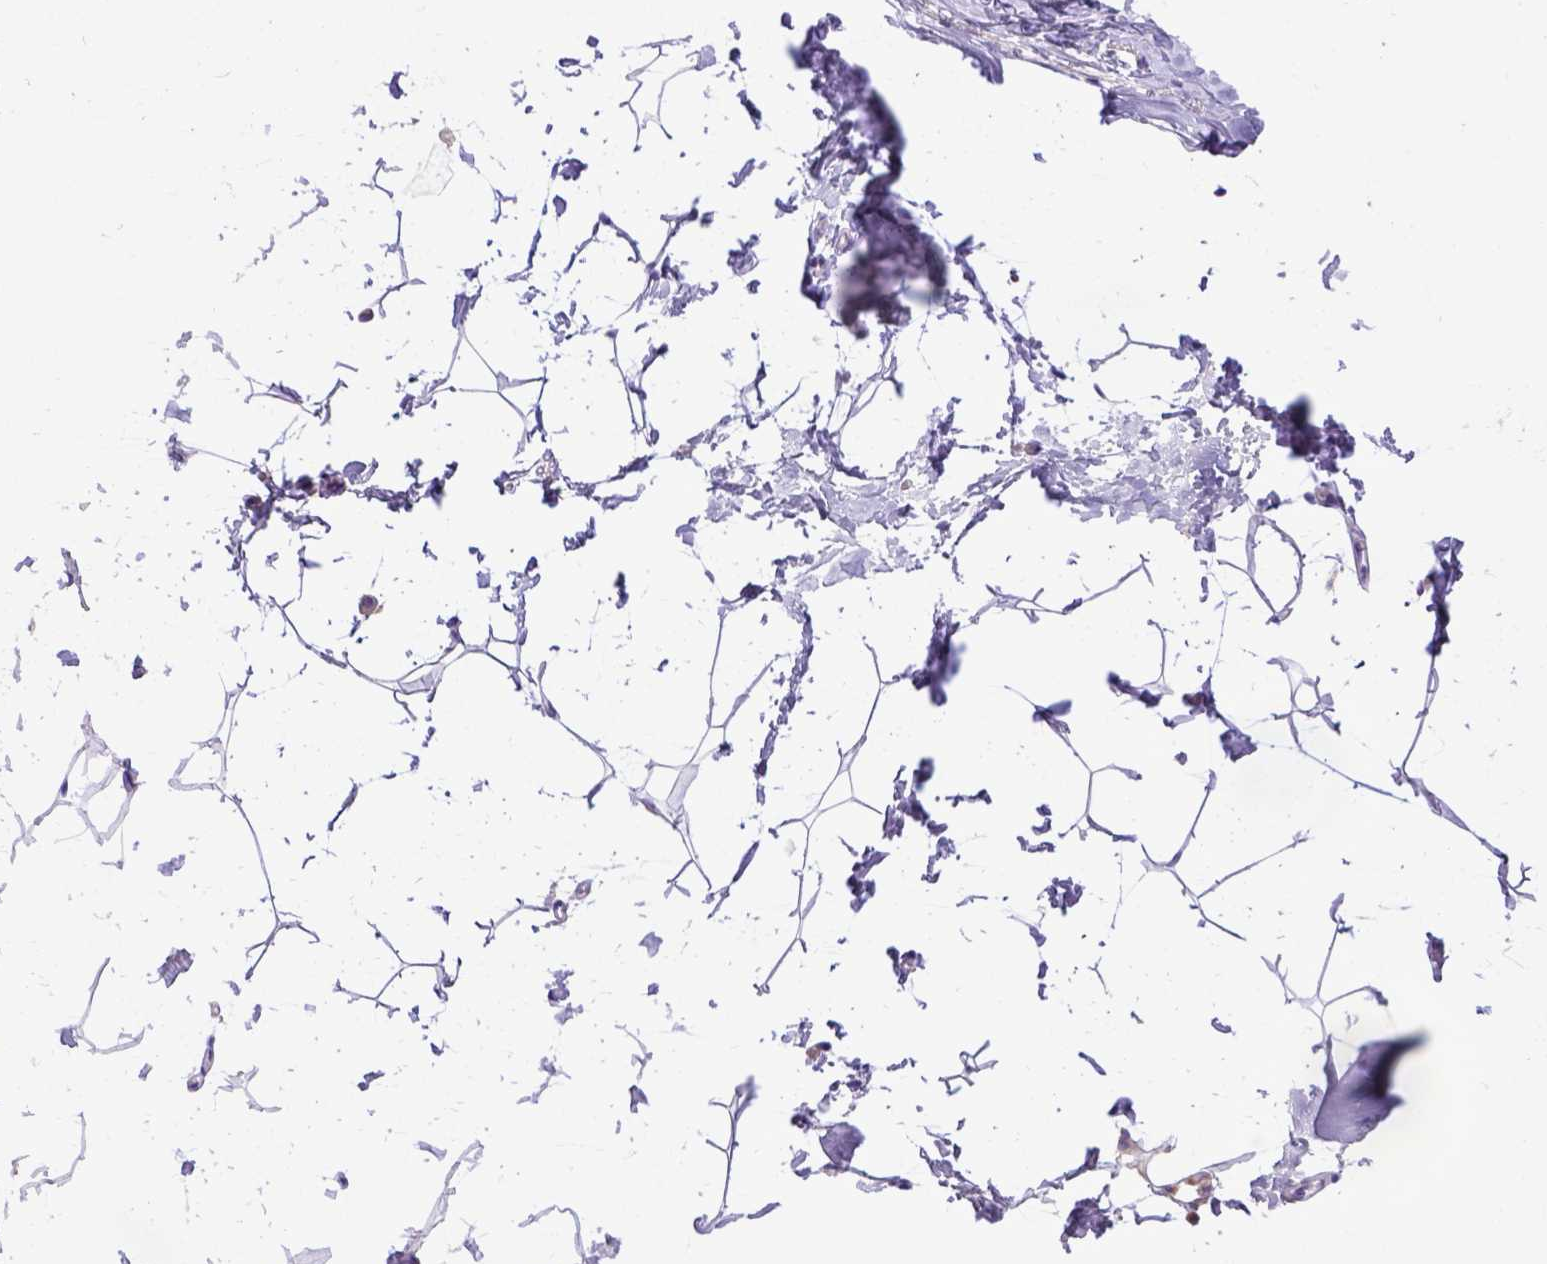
{"staining": {"intensity": "negative", "quantity": "none", "location": "none"}, "tissue": "breast", "cell_type": "Adipocytes", "image_type": "normal", "snomed": [{"axis": "morphology", "description": "Normal tissue, NOS"}, {"axis": "topography", "description": "Breast"}], "caption": "Protein analysis of normal breast shows no significant expression in adipocytes. (DAB immunohistochemistry, high magnification).", "gene": "SPEF1", "patient": {"sex": "female", "age": 32}}